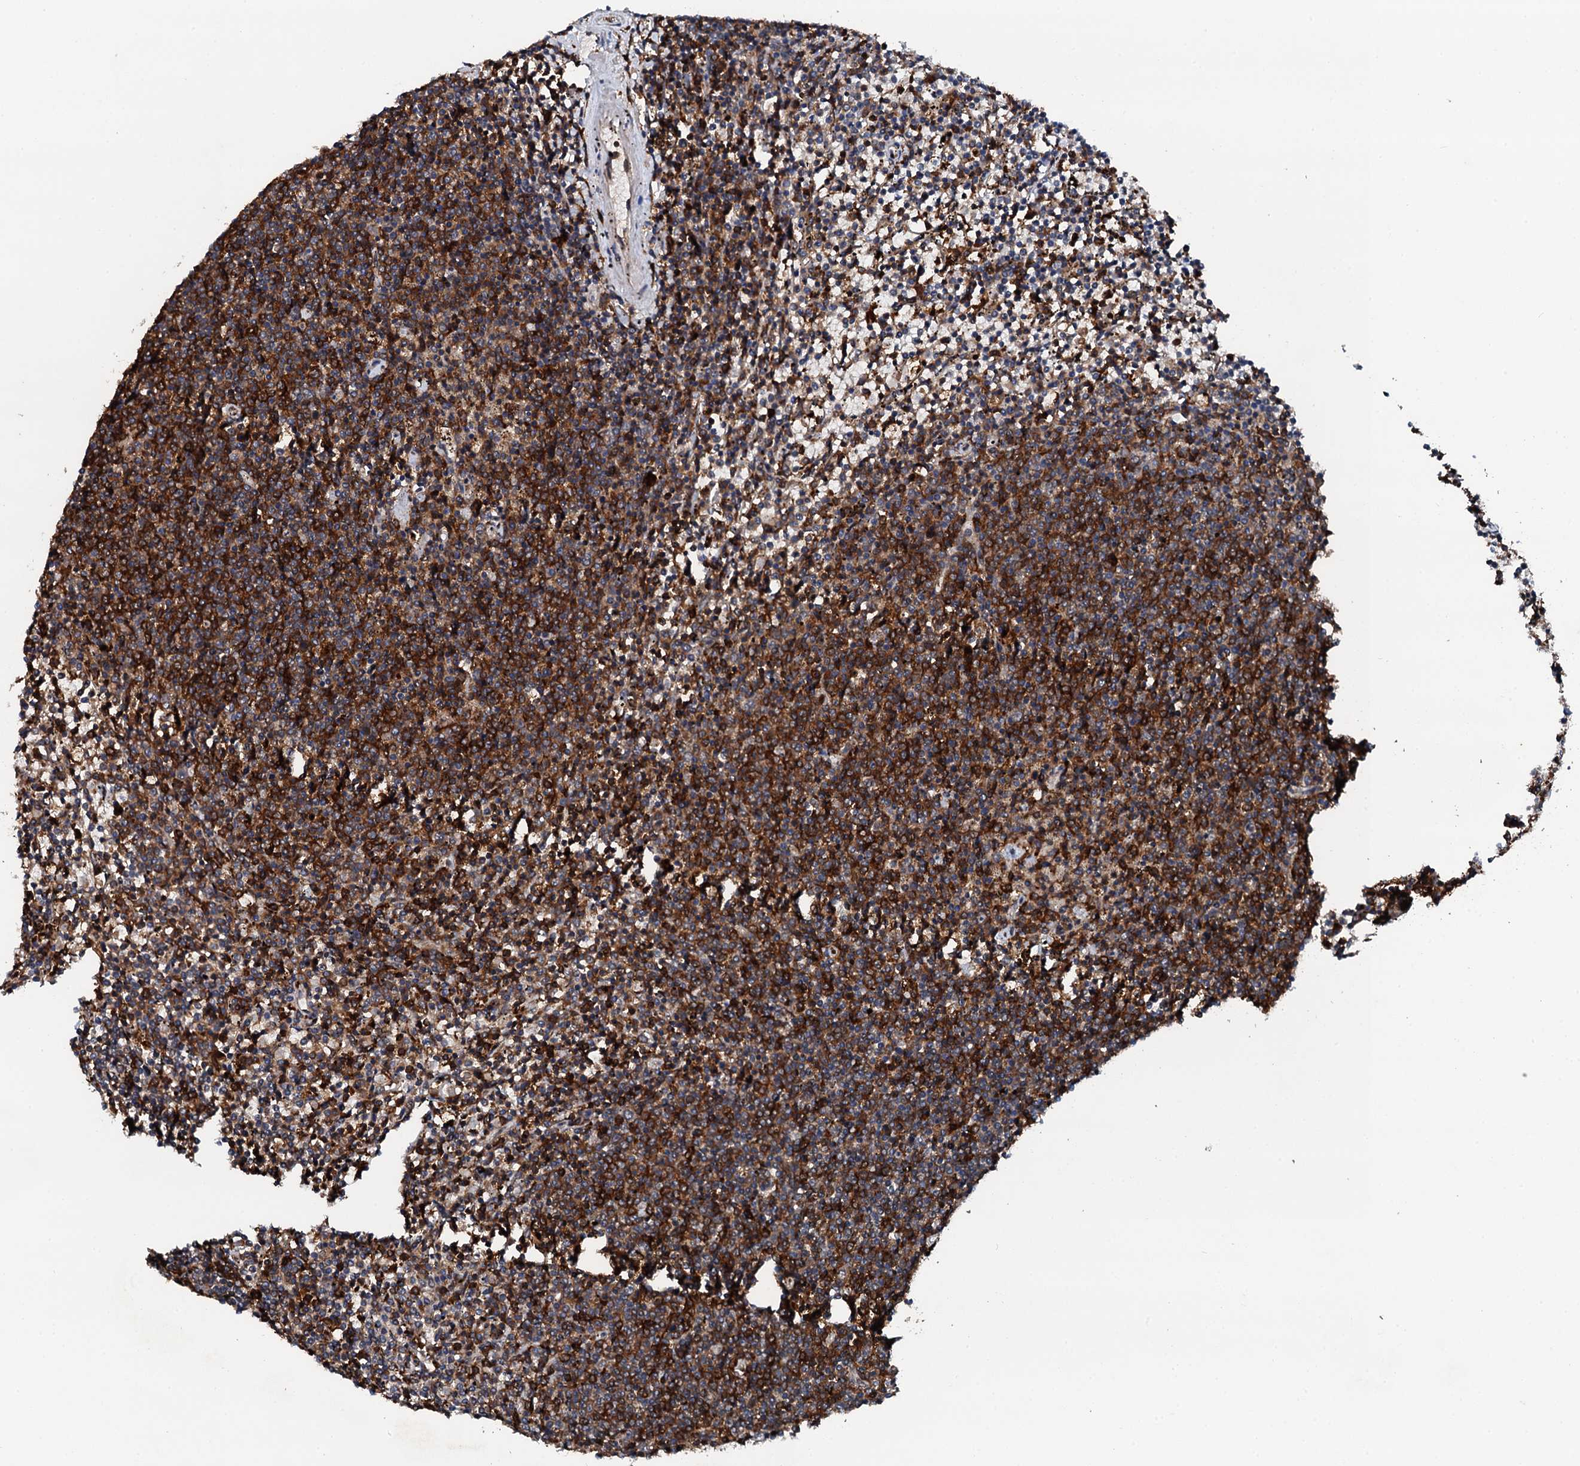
{"staining": {"intensity": "strong", "quantity": "<25%", "location": "cytoplasmic/membranous"}, "tissue": "lymphoma", "cell_type": "Tumor cells", "image_type": "cancer", "snomed": [{"axis": "morphology", "description": "Malignant lymphoma, non-Hodgkin's type, Low grade"}, {"axis": "topography", "description": "Spleen"}], "caption": "The immunohistochemical stain labels strong cytoplasmic/membranous staining in tumor cells of lymphoma tissue.", "gene": "EDC4", "patient": {"sex": "female", "age": 50}}